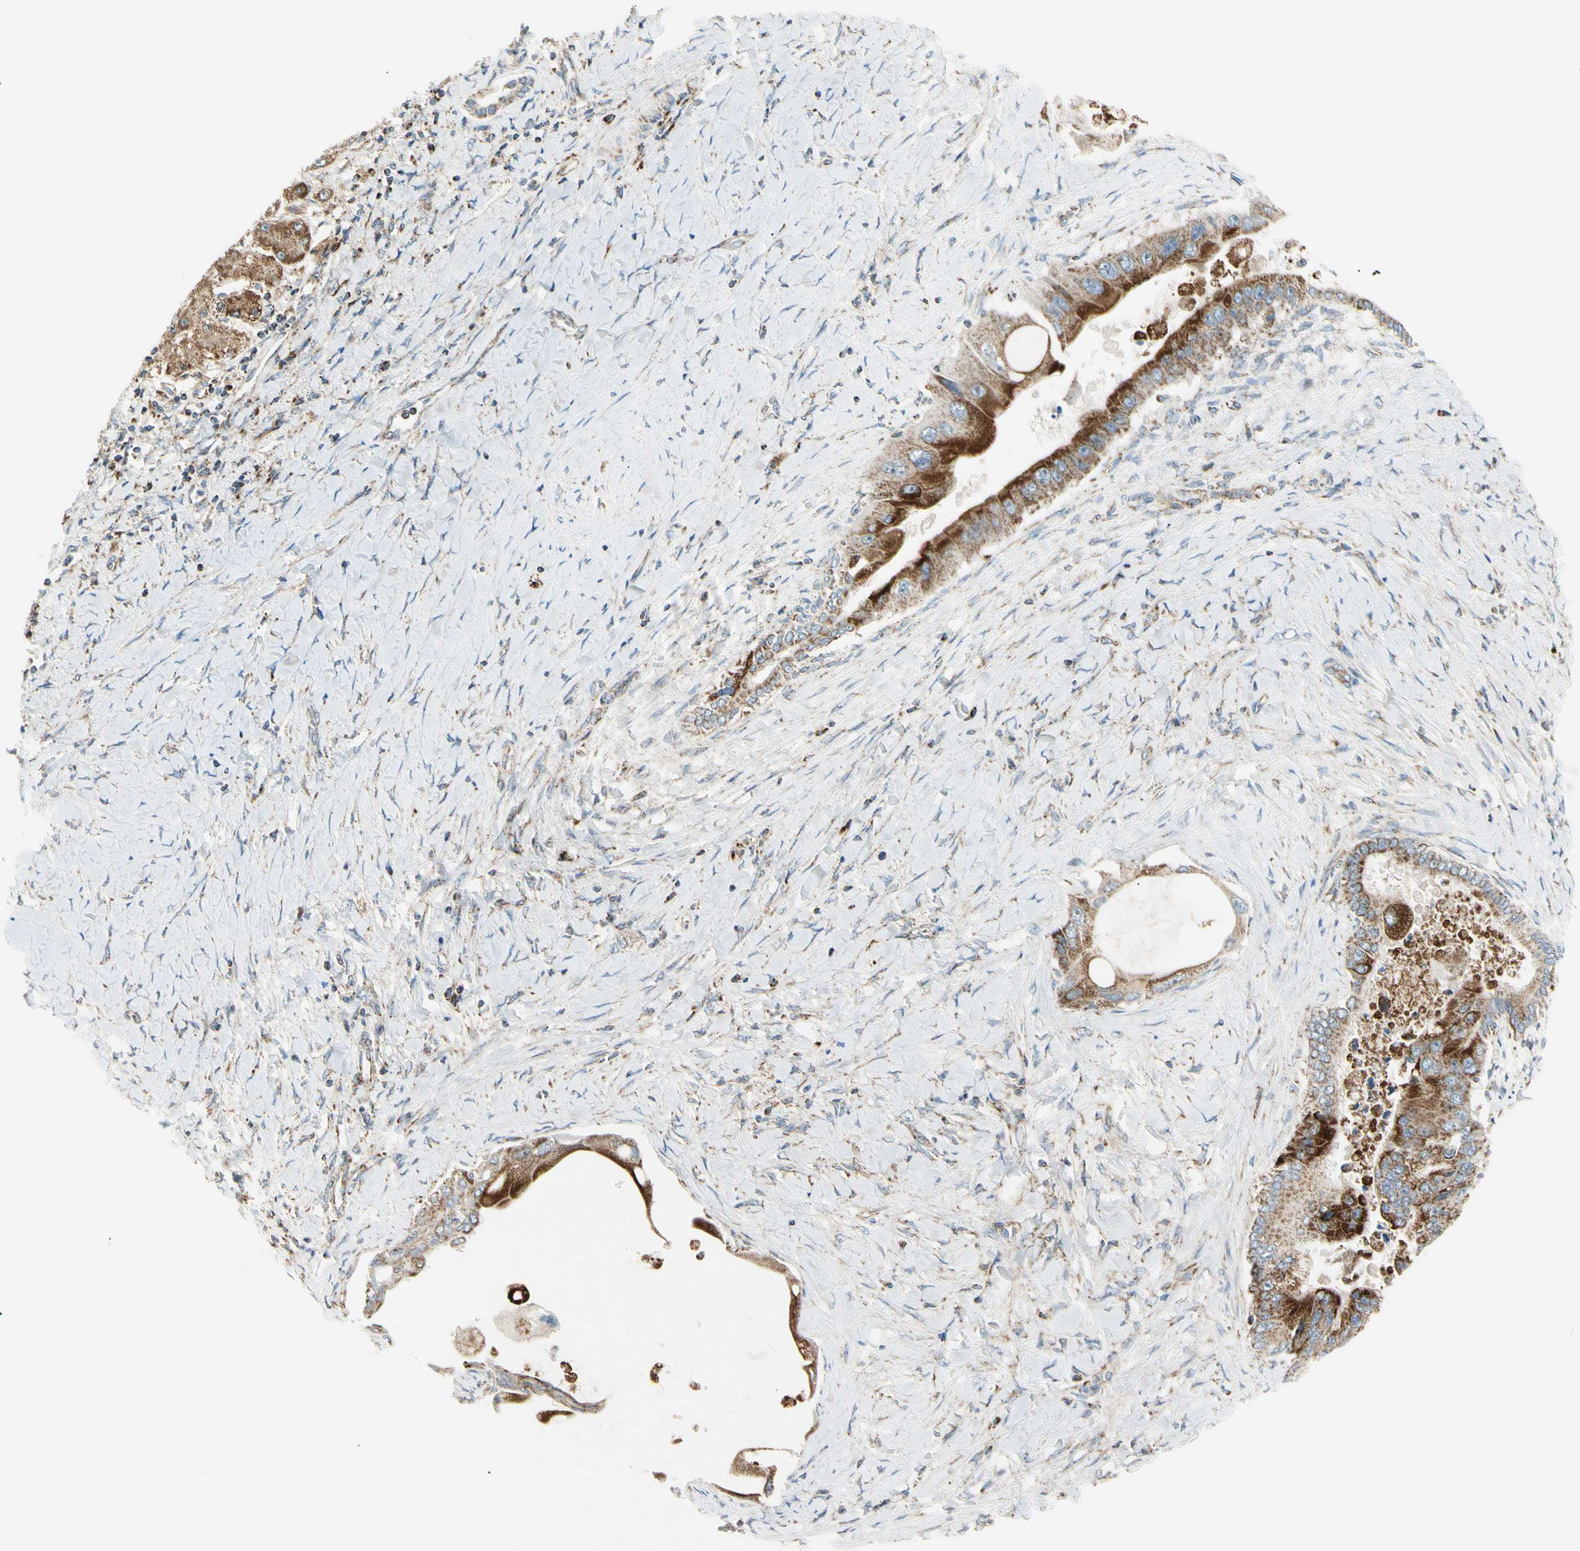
{"staining": {"intensity": "strong", "quantity": ">75%", "location": "cytoplasmic/membranous"}, "tissue": "liver cancer", "cell_type": "Tumor cells", "image_type": "cancer", "snomed": [{"axis": "morphology", "description": "Normal tissue, NOS"}, {"axis": "morphology", "description": "Cholangiocarcinoma"}, {"axis": "topography", "description": "Liver"}, {"axis": "topography", "description": "Peripheral nerve tissue"}], "caption": "About >75% of tumor cells in human liver cancer show strong cytoplasmic/membranous protein positivity as visualized by brown immunohistochemical staining.", "gene": "TBC1D10A", "patient": {"sex": "male", "age": 50}}